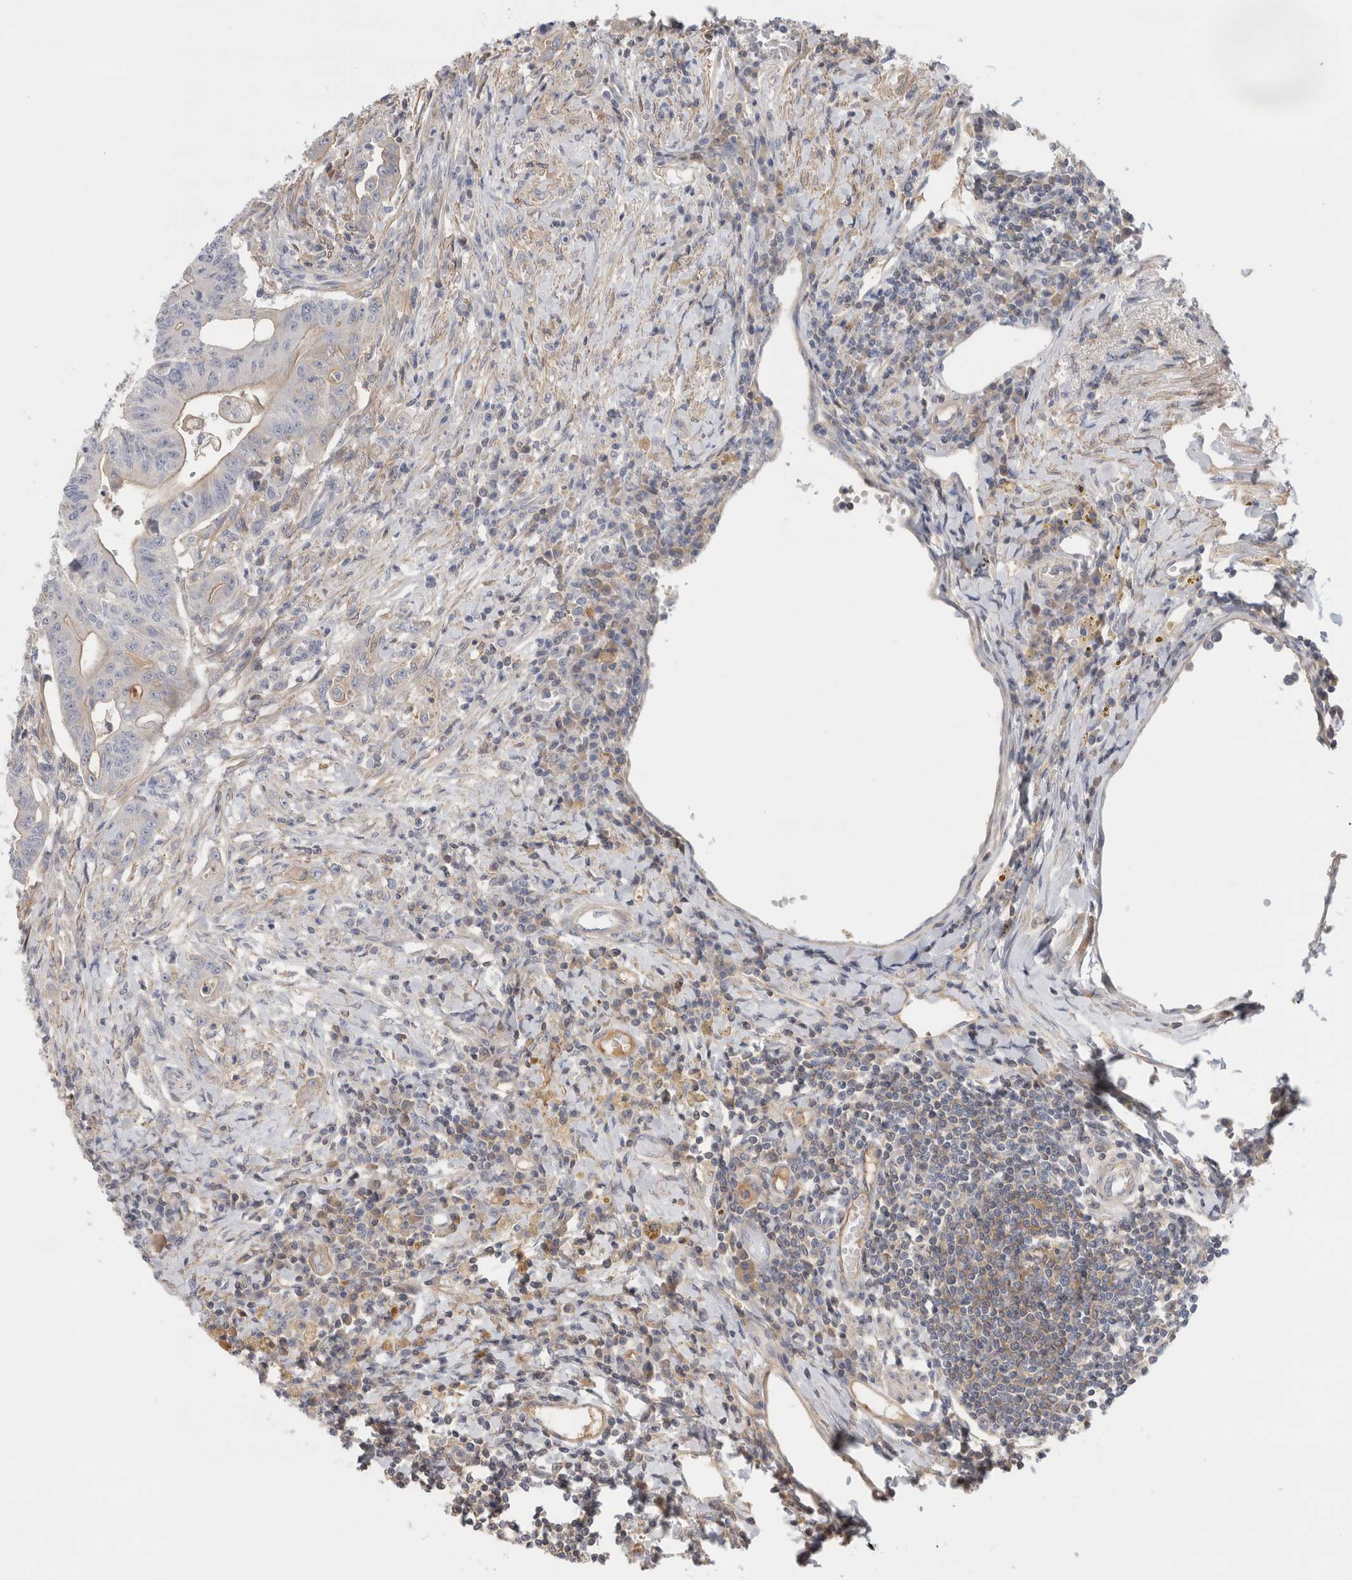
{"staining": {"intensity": "negative", "quantity": "none", "location": "none"}, "tissue": "colorectal cancer", "cell_type": "Tumor cells", "image_type": "cancer", "snomed": [{"axis": "morphology", "description": "Adenoma, NOS"}, {"axis": "morphology", "description": "Adenocarcinoma, NOS"}, {"axis": "topography", "description": "Colon"}], "caption": "High power microscopy histopathology image of an immunohistochemistry (IHC) micrograph of adenoma (colorectal), revealing no significant expression in tumor cells.", "gene": "CFI", "patient": {"sex": "male", "age": 79}}